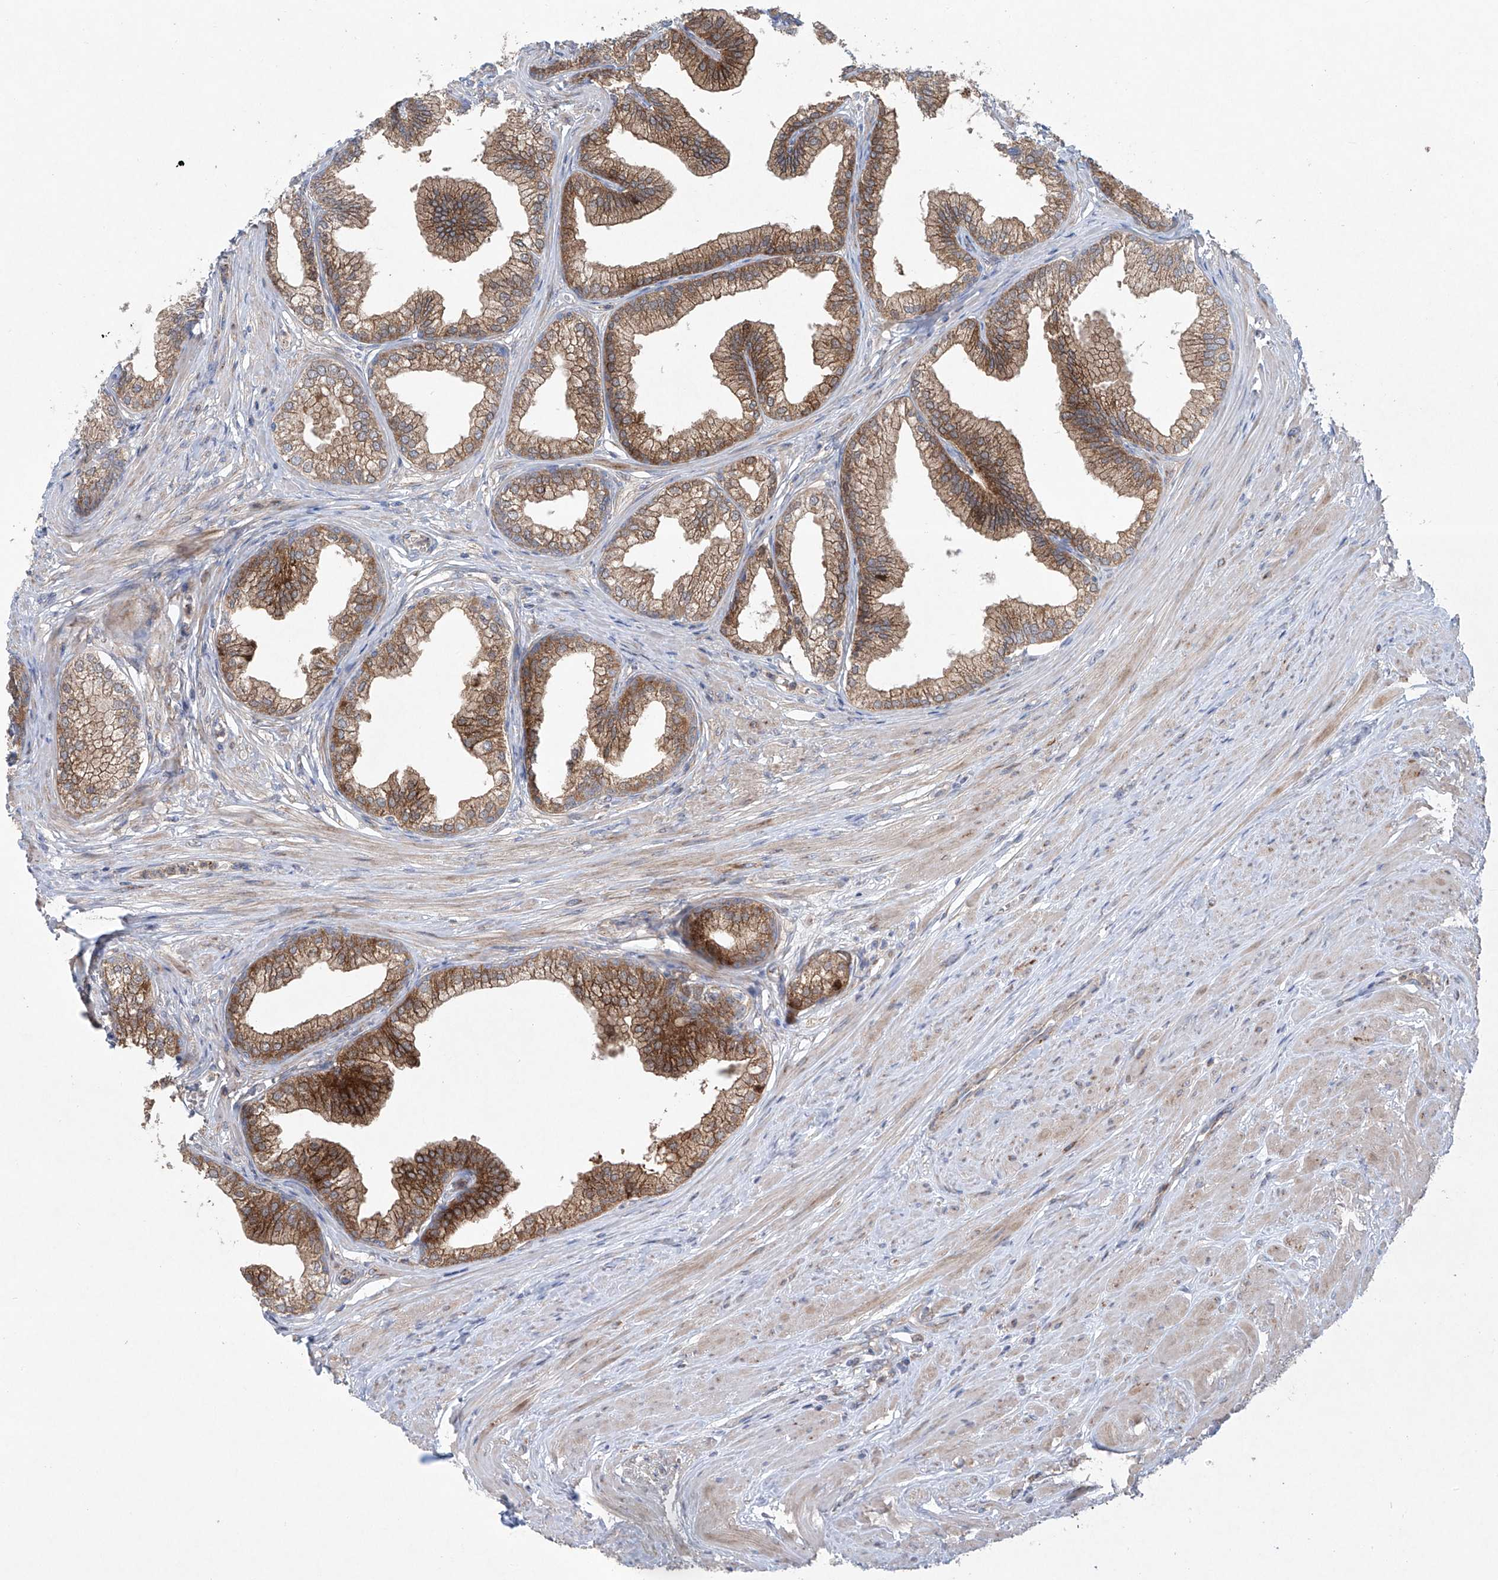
{"staining": {"intensity": "moderate", "quantity": ">75%", "location": "cytoplasmic/membranous"}, "tissue": "prostate", "cell_type": "Glandular cells", "image_type": "normal", "snomed": [{"axis": "morphology", "description": "Normal tissue, NOS"}, {"axis": "morphology", "description": "Urothelial carcinoma, Low grade"}, {"axis": "topography", "description": "Urinary bladder"}, {"axis": "topography", "description": "Prostate"}], "caption": "The micrograph exhibits immunohistochemical staining of unremarkable prostate. There is moderate cytoplasmic/membranous expression is present in about >75% of glandular cells. (brown staining indicates protein expression, while blue staining denotes nuclei).", "gene": "KLC4", "patient": {"sex": "male", "age": 60}}